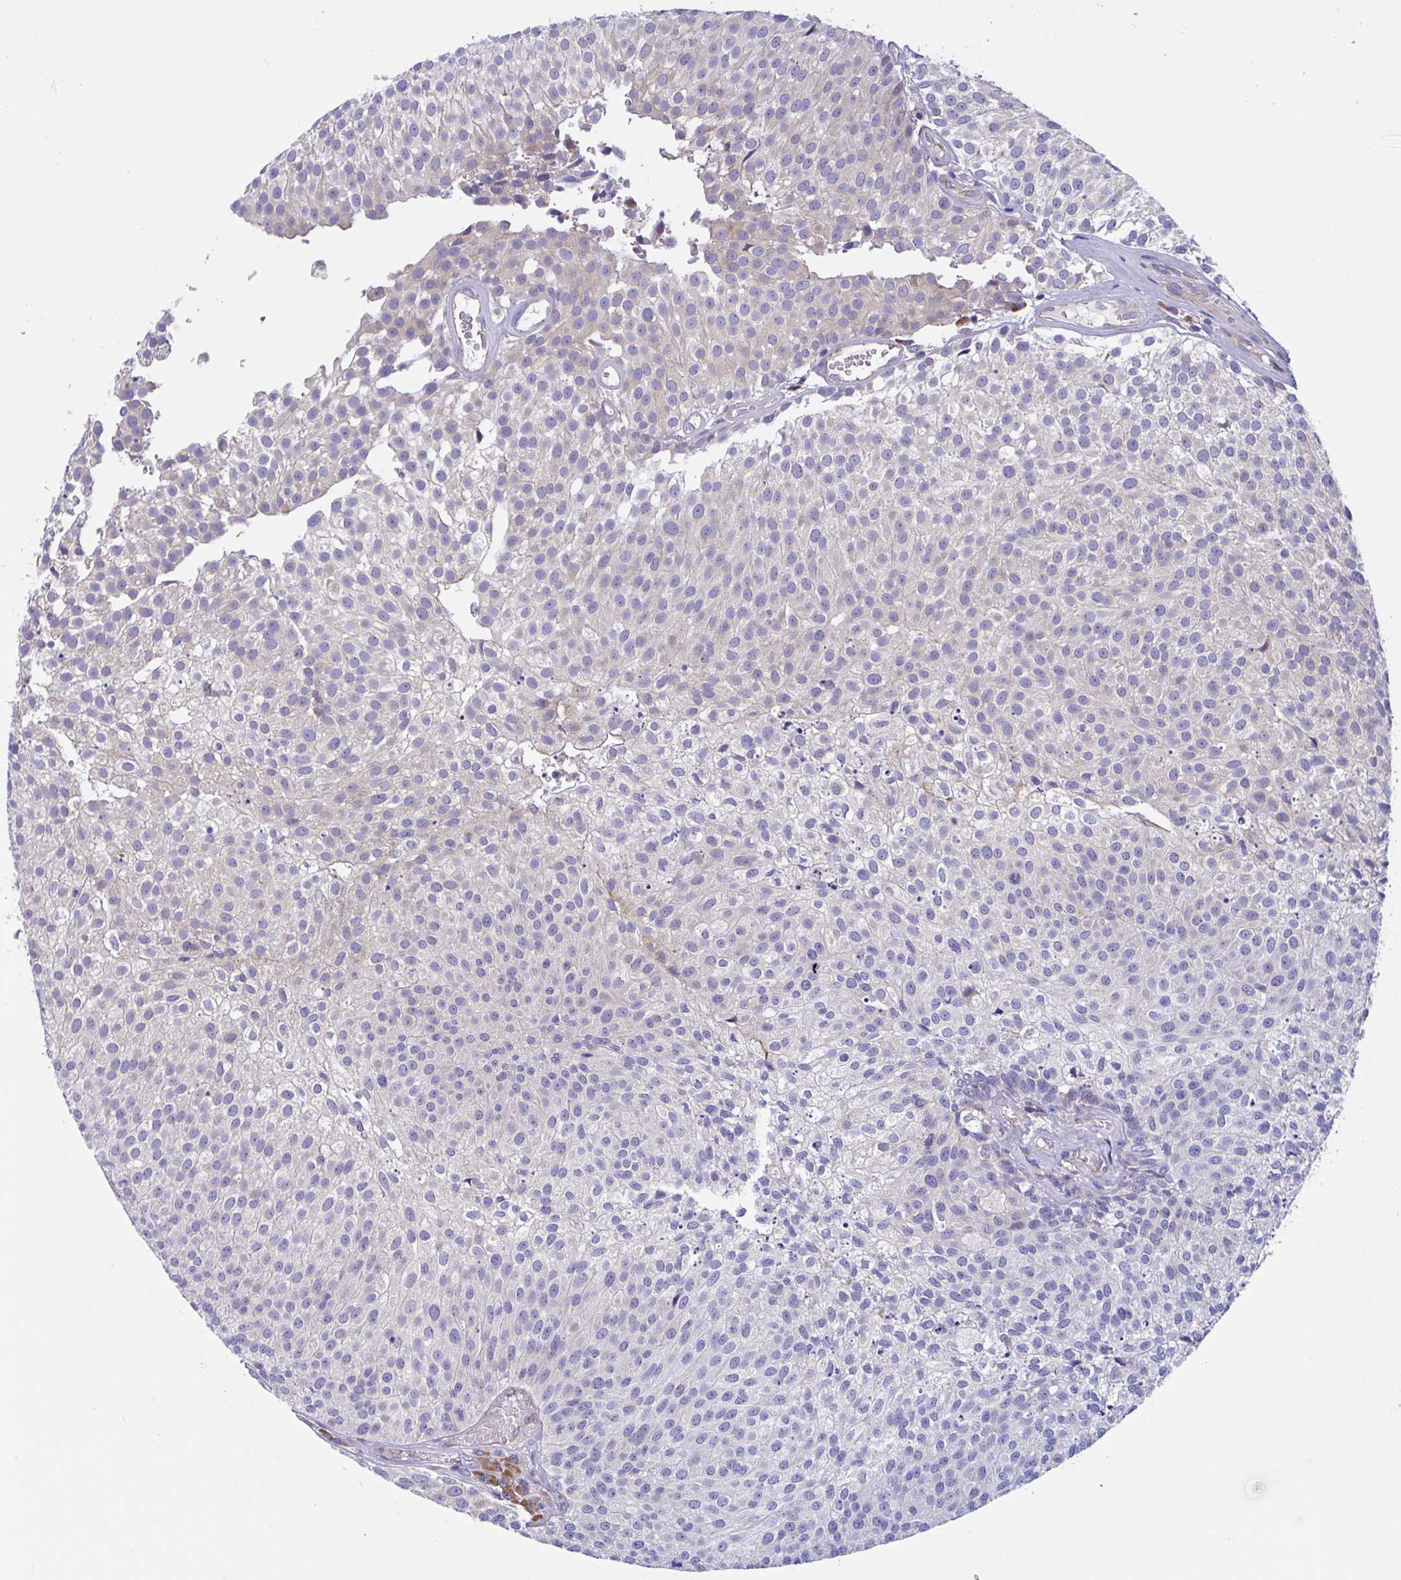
{"staining": {"intensity": "weak", "quantity": "<25%", "location": "cytoplasmic/membranous"}, "tissue": "urothelial cancer", "cell_type": "Tumor cells", "image_type": "cancer", "snomed": [{"axis": "morphology", "description": "Urothelial carcinoma, Low grade"}, {"axis": "topography", "description": "Urinary bladder"}], "caption": "Micrograph shows no significant protein expression in tumor cells of urothelial cancer.", "gene": "WBP1", "patient": {"sex": "female", "age": 79}}